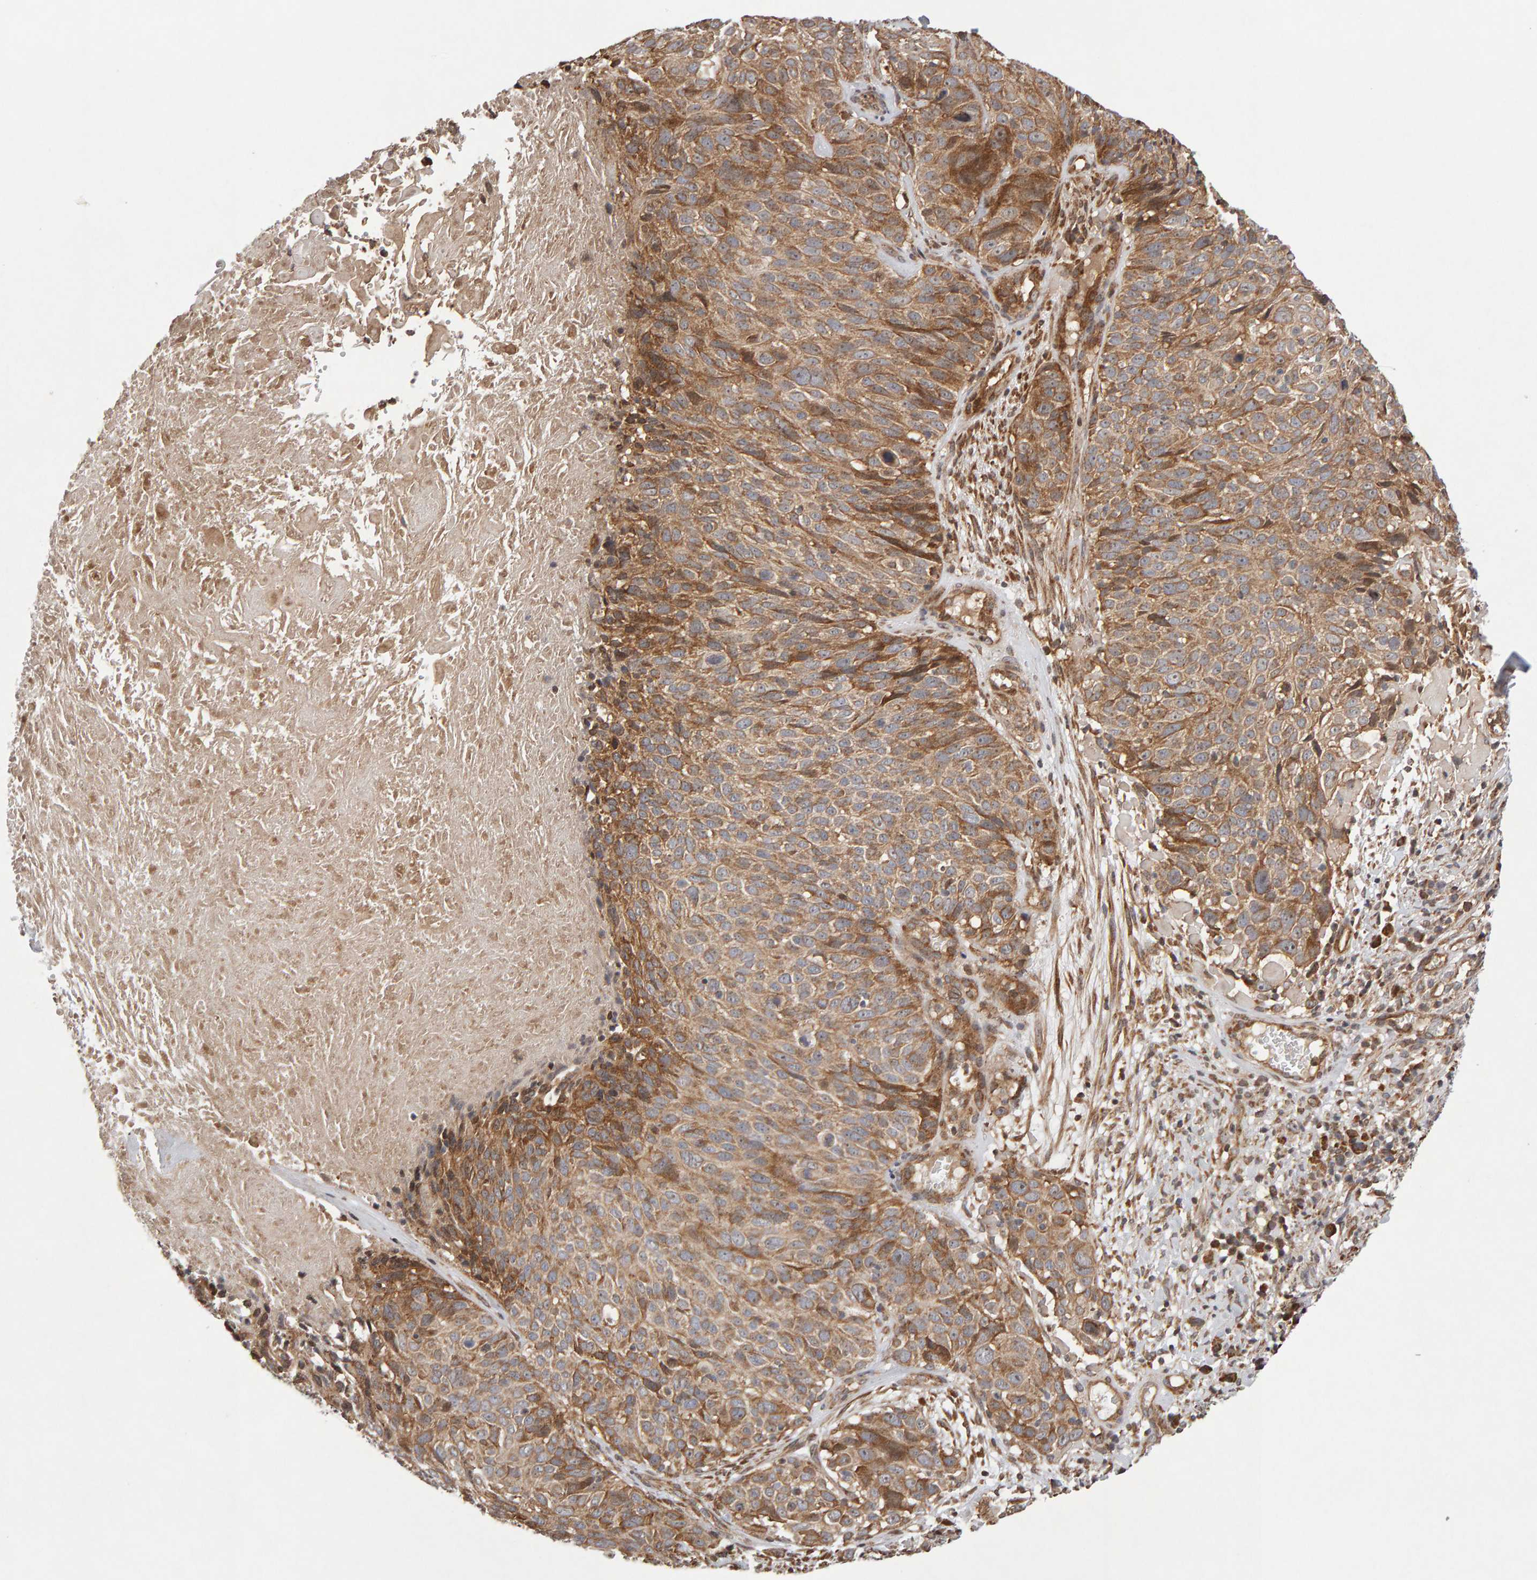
{"staining": {"intensity": "moderate", "quantity": ">75%", "location": "cytoplasmic/membranous"}, "tissue": "cervical cancer", "cell_type": "Tumor cells", "image_type": "cancer", "snomed": [{"axis": "morphology", "description": "Squamous cell carcinoma, NOS"}, {"axis": "topography", "description": "Cervix"}], "caption": "IHC of human cervical squamous cell carcinoma reveals medium levels of moderate cytoplasmic/membranous staining in approximately >75% of tumor cells.", "gene": "LZTS1", "patient": {"sex": "female", "age": 74}}